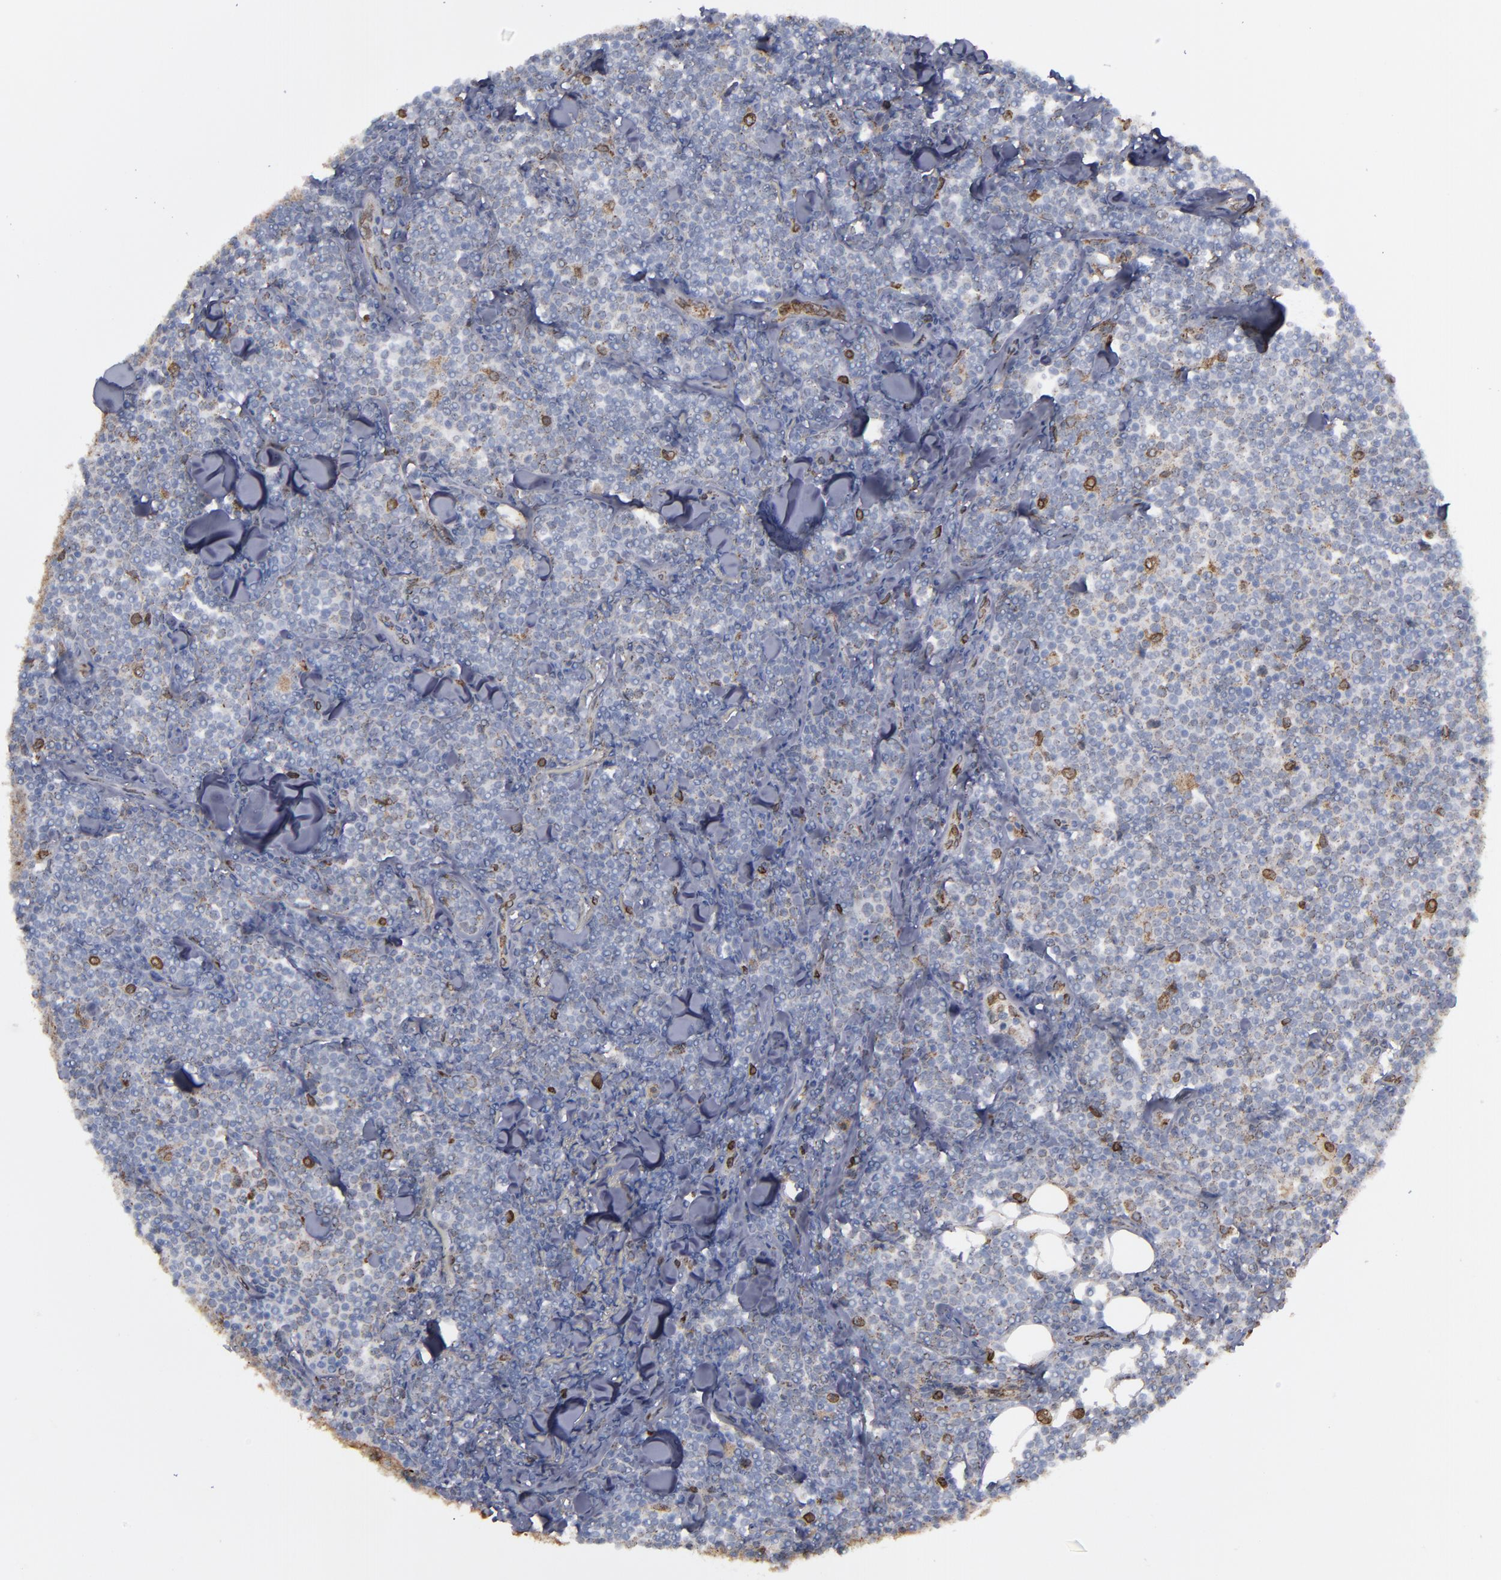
{"staining": {"intensity": "weak", "quantity": "<25%", "location": "cytoplasmic/membranous"}, "tissue": "lymphoma", "cell_type": "Tumor cells", "image_type": "cancer", "snomed": [{"axis": "morphology", "description": "Malignant lymphoma, non-Hodgkin's type, Low grade"}, {"axis": "topography", "description": "Soft tissue"}], "caption": "Human lymphoma stained for a protein using immunohistochemistry exhibits no expression in tumor cells.", "gene": "ERLIN2", "patient": {"sex": "male", "age": 92}}